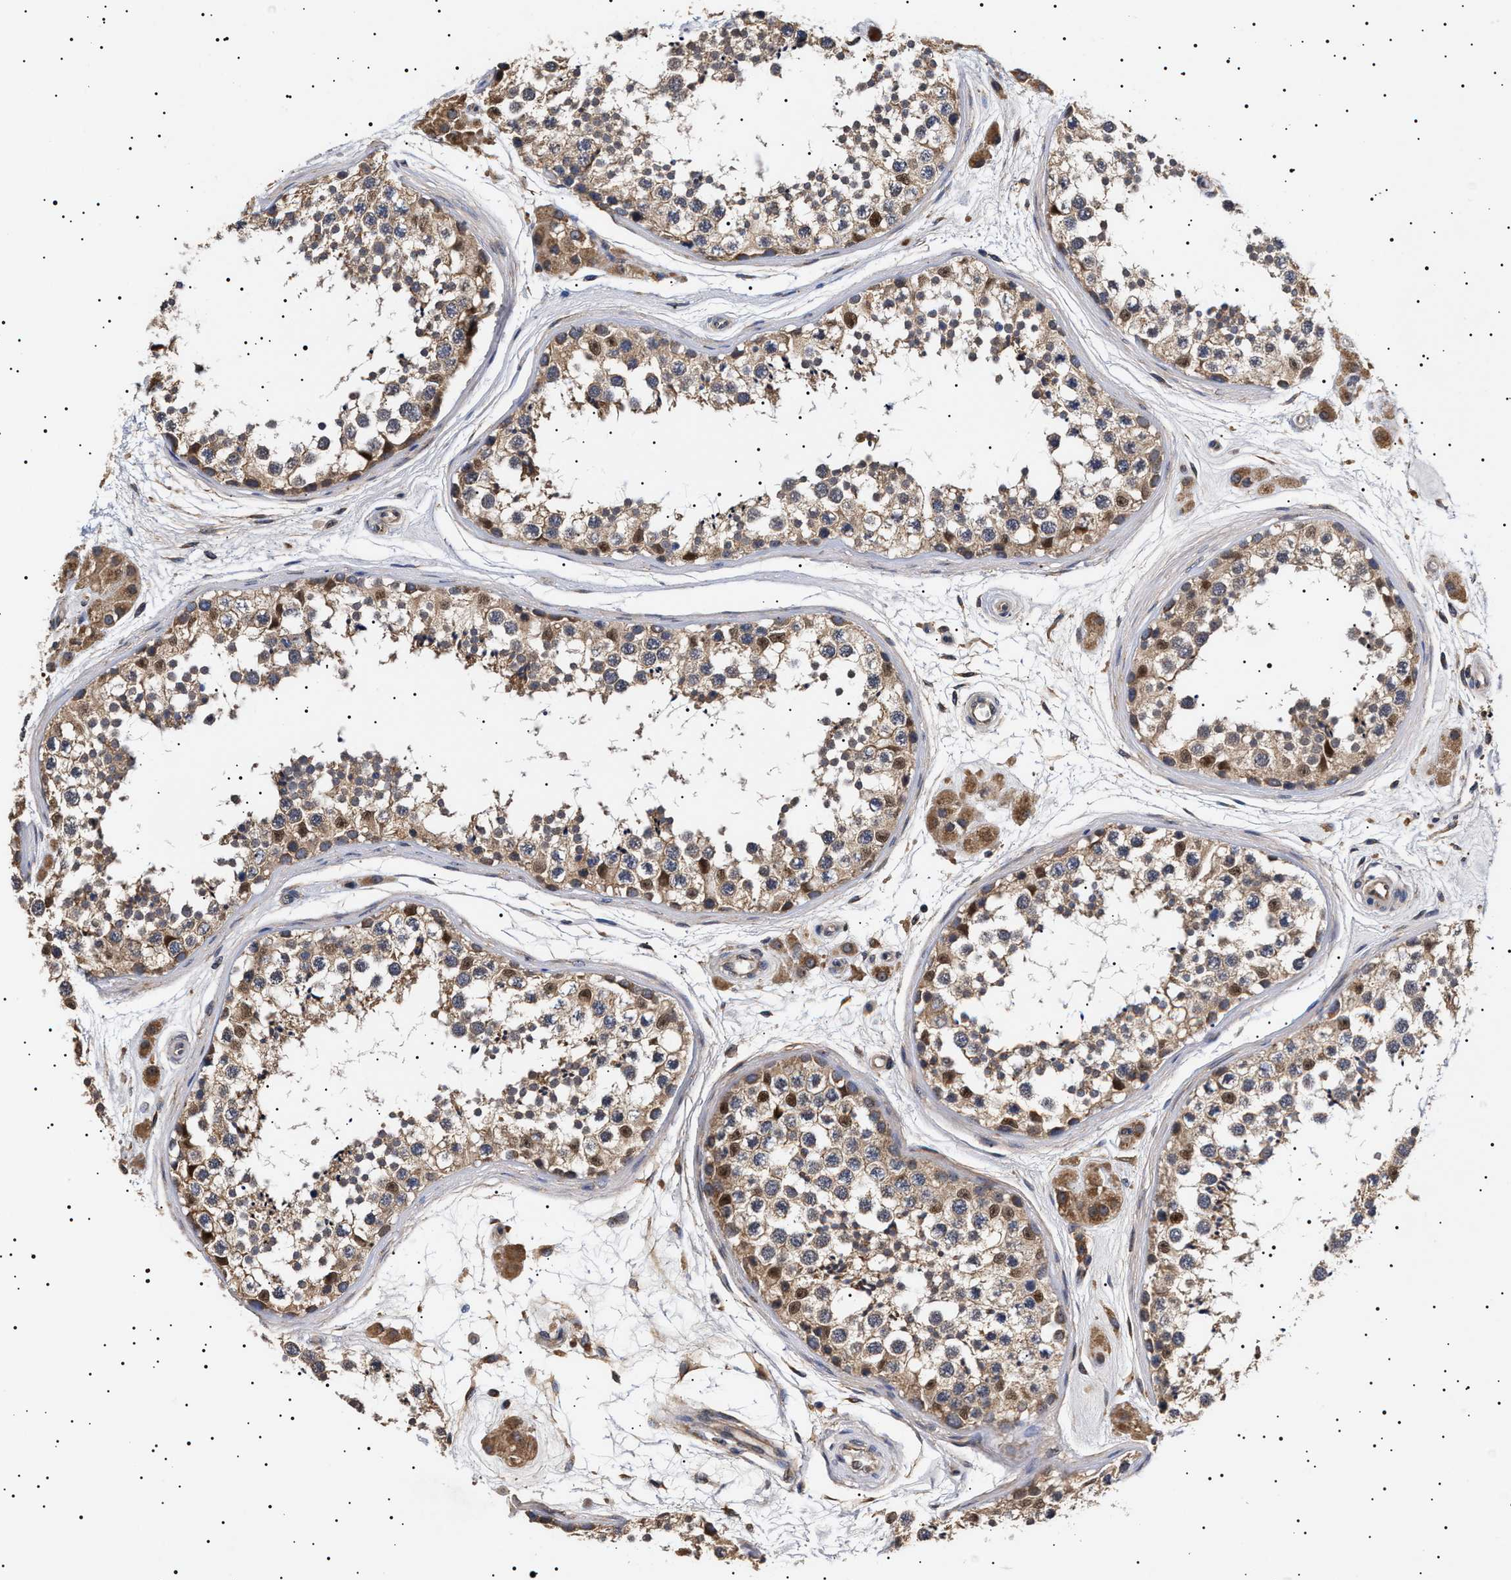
{"staining": {"intensity": "moderate", "quantity": ">75%", "location": "cytoplasmic/membranous,nuclear"}, "tissue": "testis", "cell_type": "Cells in seminiferous ducts", "image_type": "normal", "snomed": [{"axis": "morphology", "description": "Normal tissue, NOS"}, {"axis": "topography", "description": "Testis"}], "caption": "Testis stained for a protein displays moderate cytoplasmic/membranous,nuclear positivity in cells in seminiferous ducts. Using DAB (3,3'-diaminobenzidine) (brown) and hematoxylin (blue) stains, captured at high magnification using brightfield microscopy.", "gene": "KRBA1", "patient": {"sex": "male", "age": 56}}